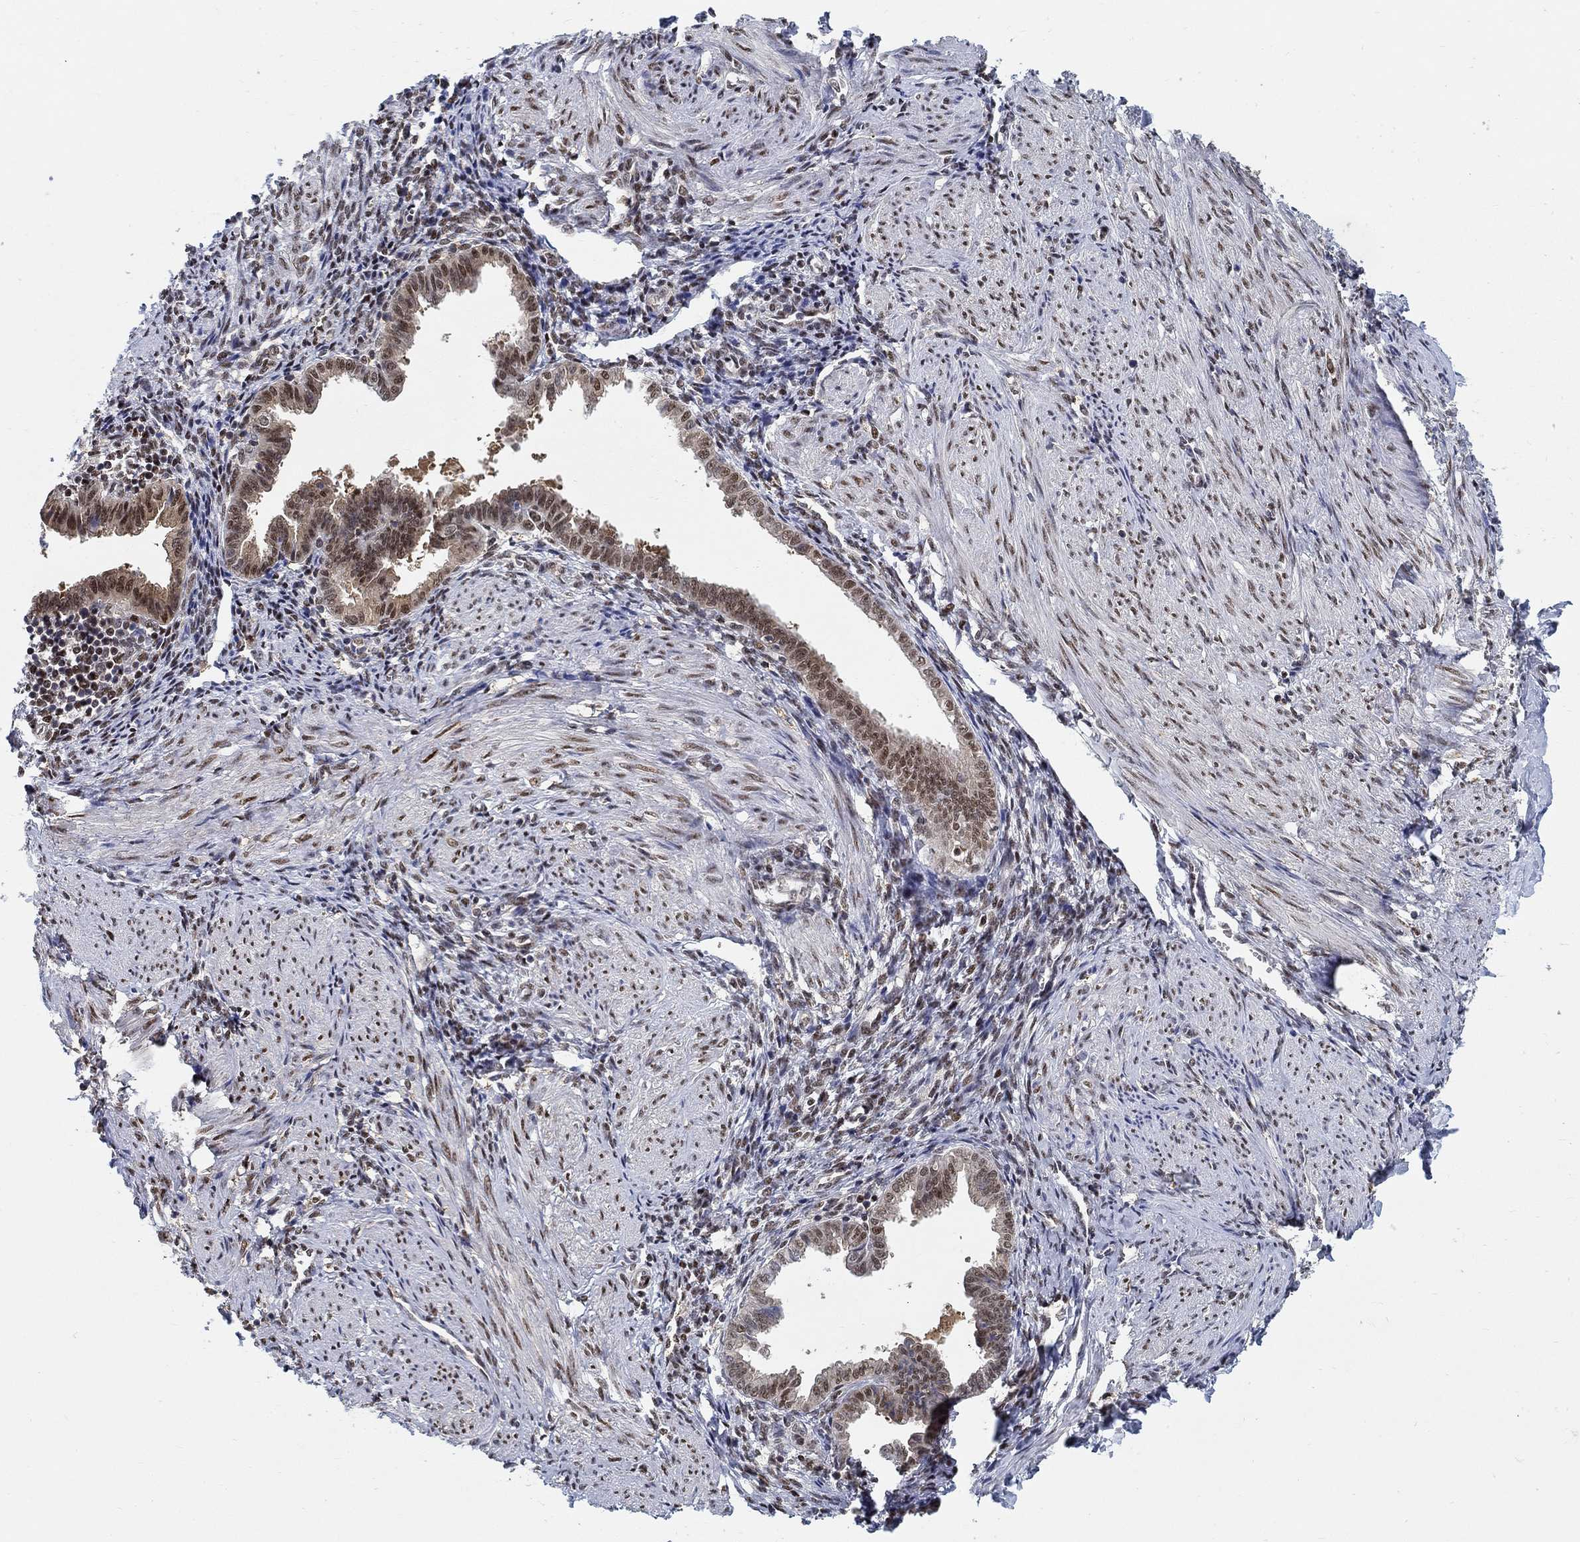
{"staining": {"intensity": "negative", "quantity": "none", "location": "none"}, "tissue": "endometrium", "cell_type": "Cells in endometrial stroma", "image_type": "normal", "snomed": [{"axis": "morphology", "description": "Normal tissue, NOS"}, {"axis": "topography", "description": "Endometrium"}], "caption": "The image exhibits no staining of cells in endometrial stroma in benign endometrium. (DAB (3,3'-diaminobenzidine) IHC visualized using brightfield microscopy, high magnification).", "gene": "ZNF594", "patient": {"sex": "female", "age": 37}}